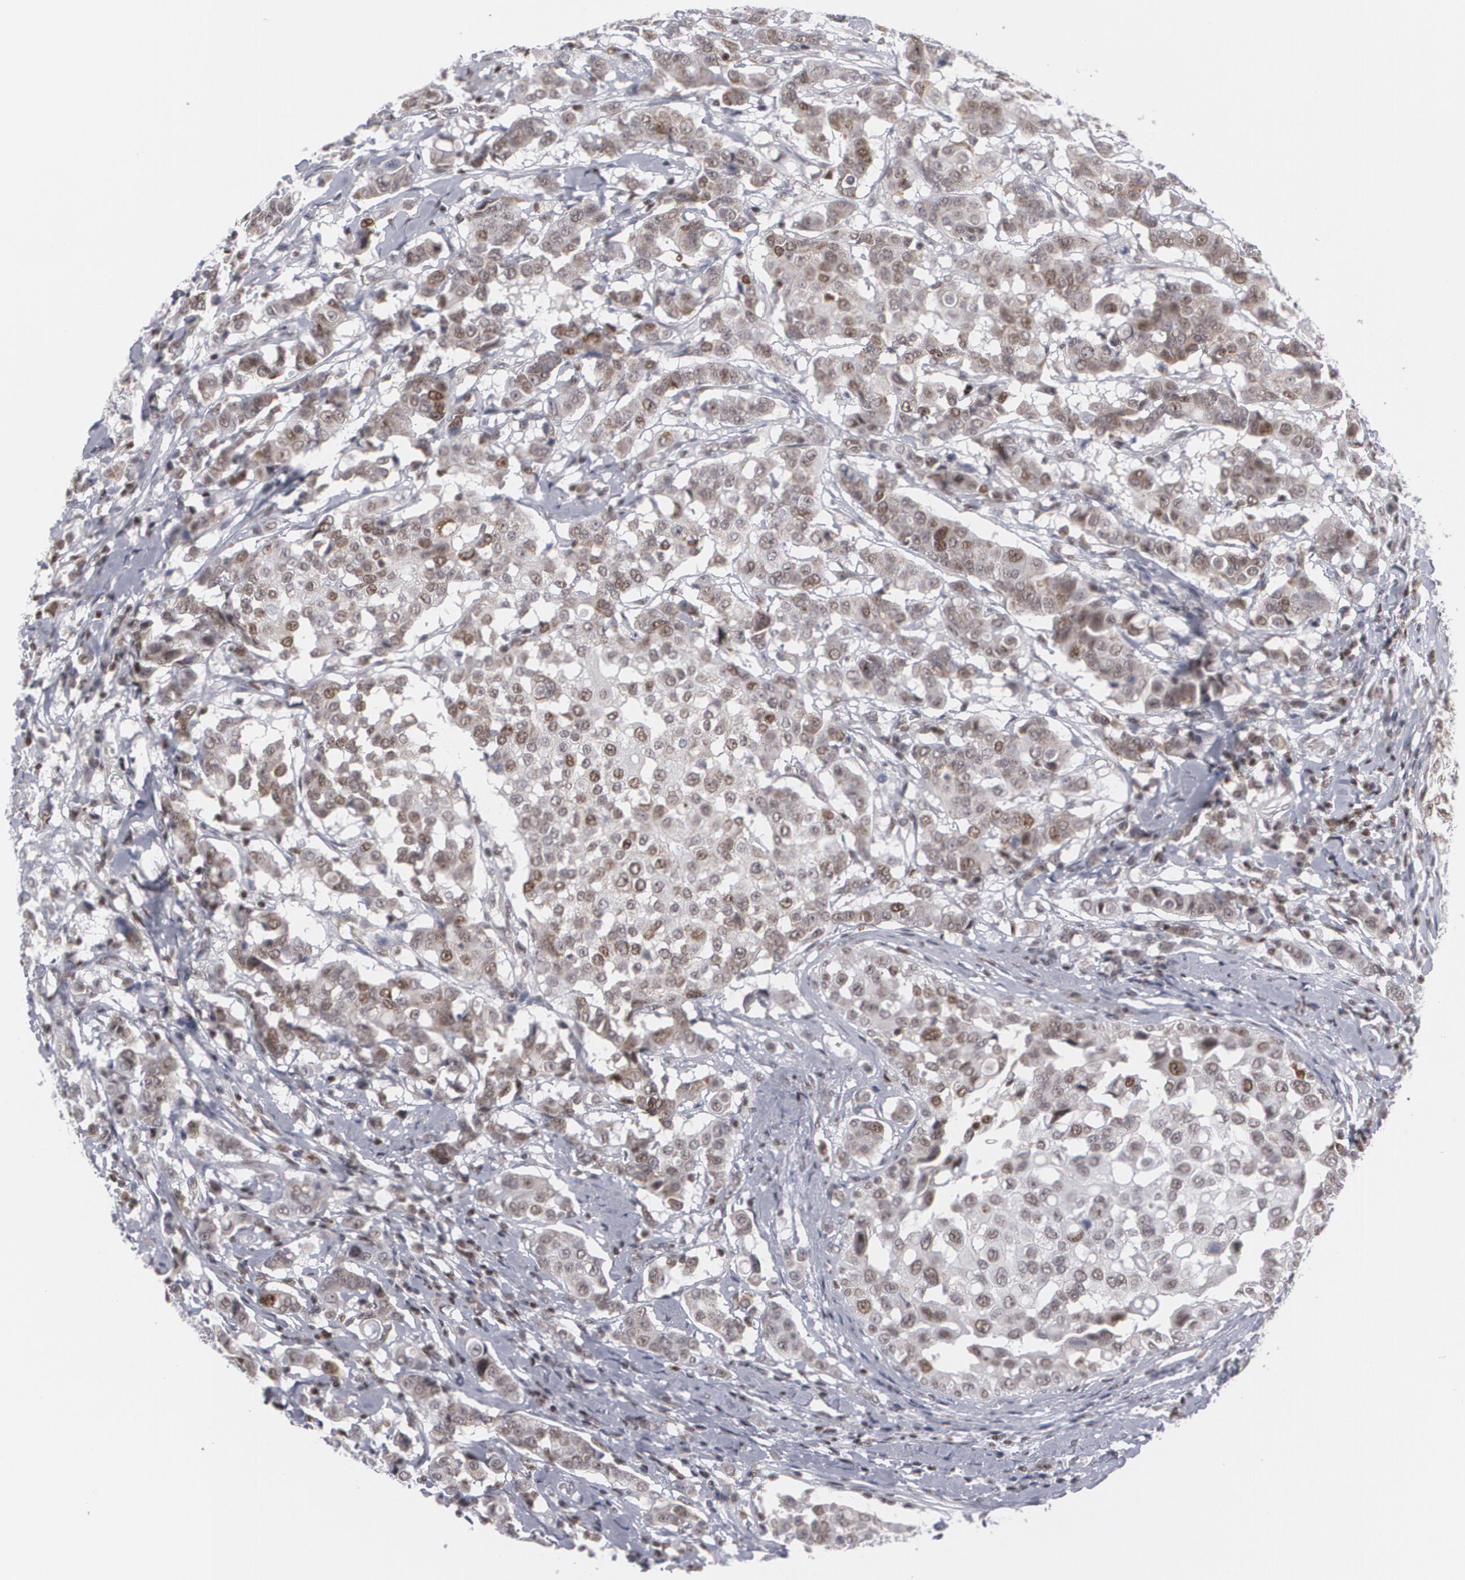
{"staining": {"intensity": "strong", "quantity": ">75%", "location": "cytoplasmic/membranous,nuclear"}, "tissue": "breast cancer", "cell_type": "Tumor cells", "image_type": "cancer", "snomed": [{"axis": "morphology", "description": "Duct carcinoma"}, {"axis": "topography", "description": "Breast"}], "caption": "There is high levels of strong cytoplasmic/membranous and nuclear expression in tumor cells of breast cancer, as demonstrated by immunohistochemical staining (brown color).", "gene": "MCL1", "patient": {"sex": "female", "age": 27}}